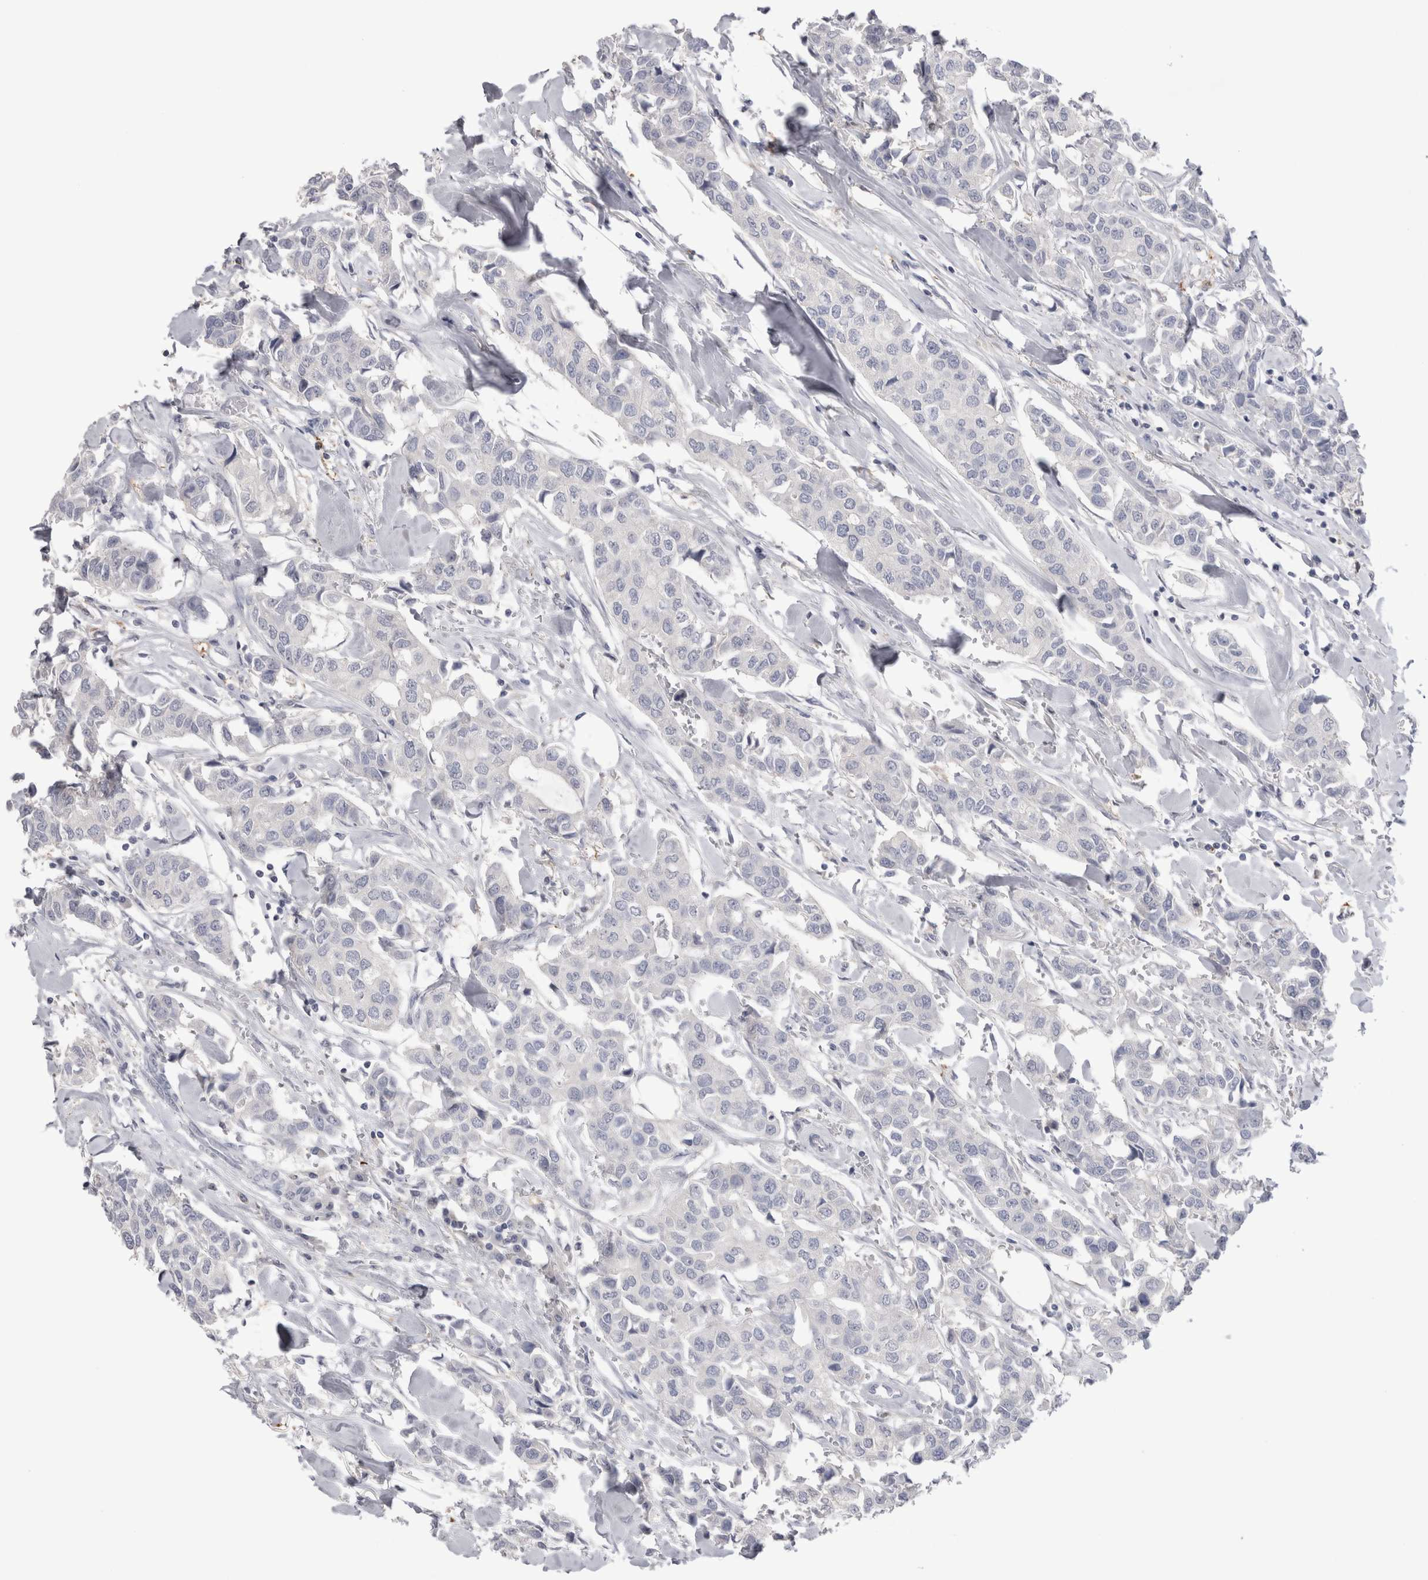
{"staining": {"intensity": "negative", "quantity": "none", "location": "none"}, "tissue": "breast cancer", "cell_type": "Tumor cells", "image_type": "cancer", "snomed": [{"axis": "morphology", "description": "Duct carcinoma"}, {"axis": "topography", "description": "Breast"}], "caption": "An IHC histopathology image of breast cancer is shown. There is no staining in tumor cells of breast cancer.", "gene": "SUCNR1", "patient": {"sex": "female", "age": 80}}